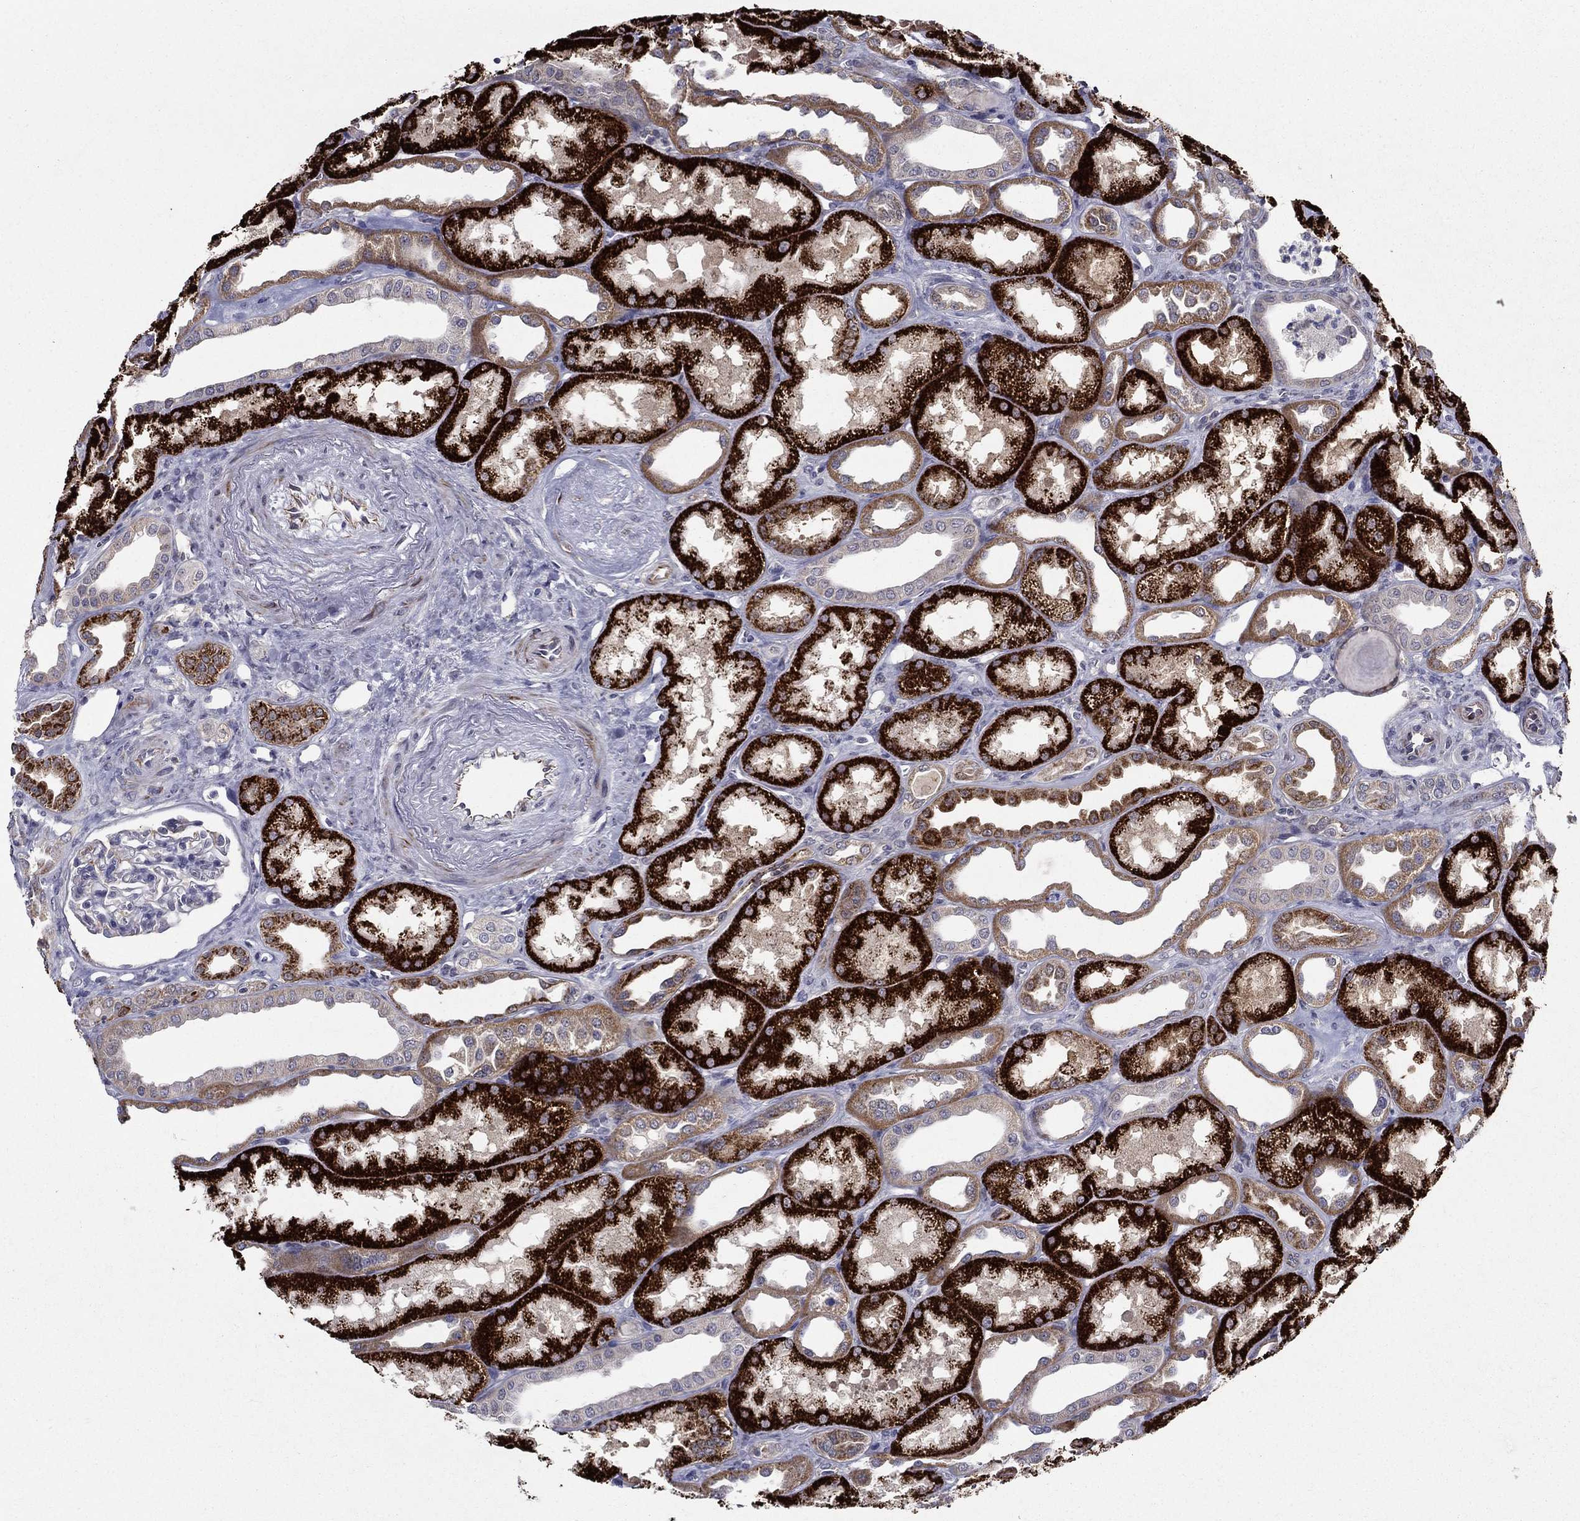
{"staining": {"intensity": "moderate", "quantity": "<25%", "location": "cytoplasmic/membranous"}, "tissue": "kidney", "cell_type": "Cells in glomeruli", "image_type": "normal", "snomed": [{"axis": "morphology", "description": "Normal tissue, NOS"}, {"axis": "topography", "description": "Kidney"}], "caption": "Immunohistochemistry (IHC) image of unremarkable kidney: kidney stained using immunohistochemistry exhibits low levels of moderate protein expression localized specifically in the cytoplasmic/membranous of cells in glomeruli, appearing as a cytoplasmic/membranous brown color.", "gene": "LACTB2", "patient": {"sex": "male", "age": 61}}